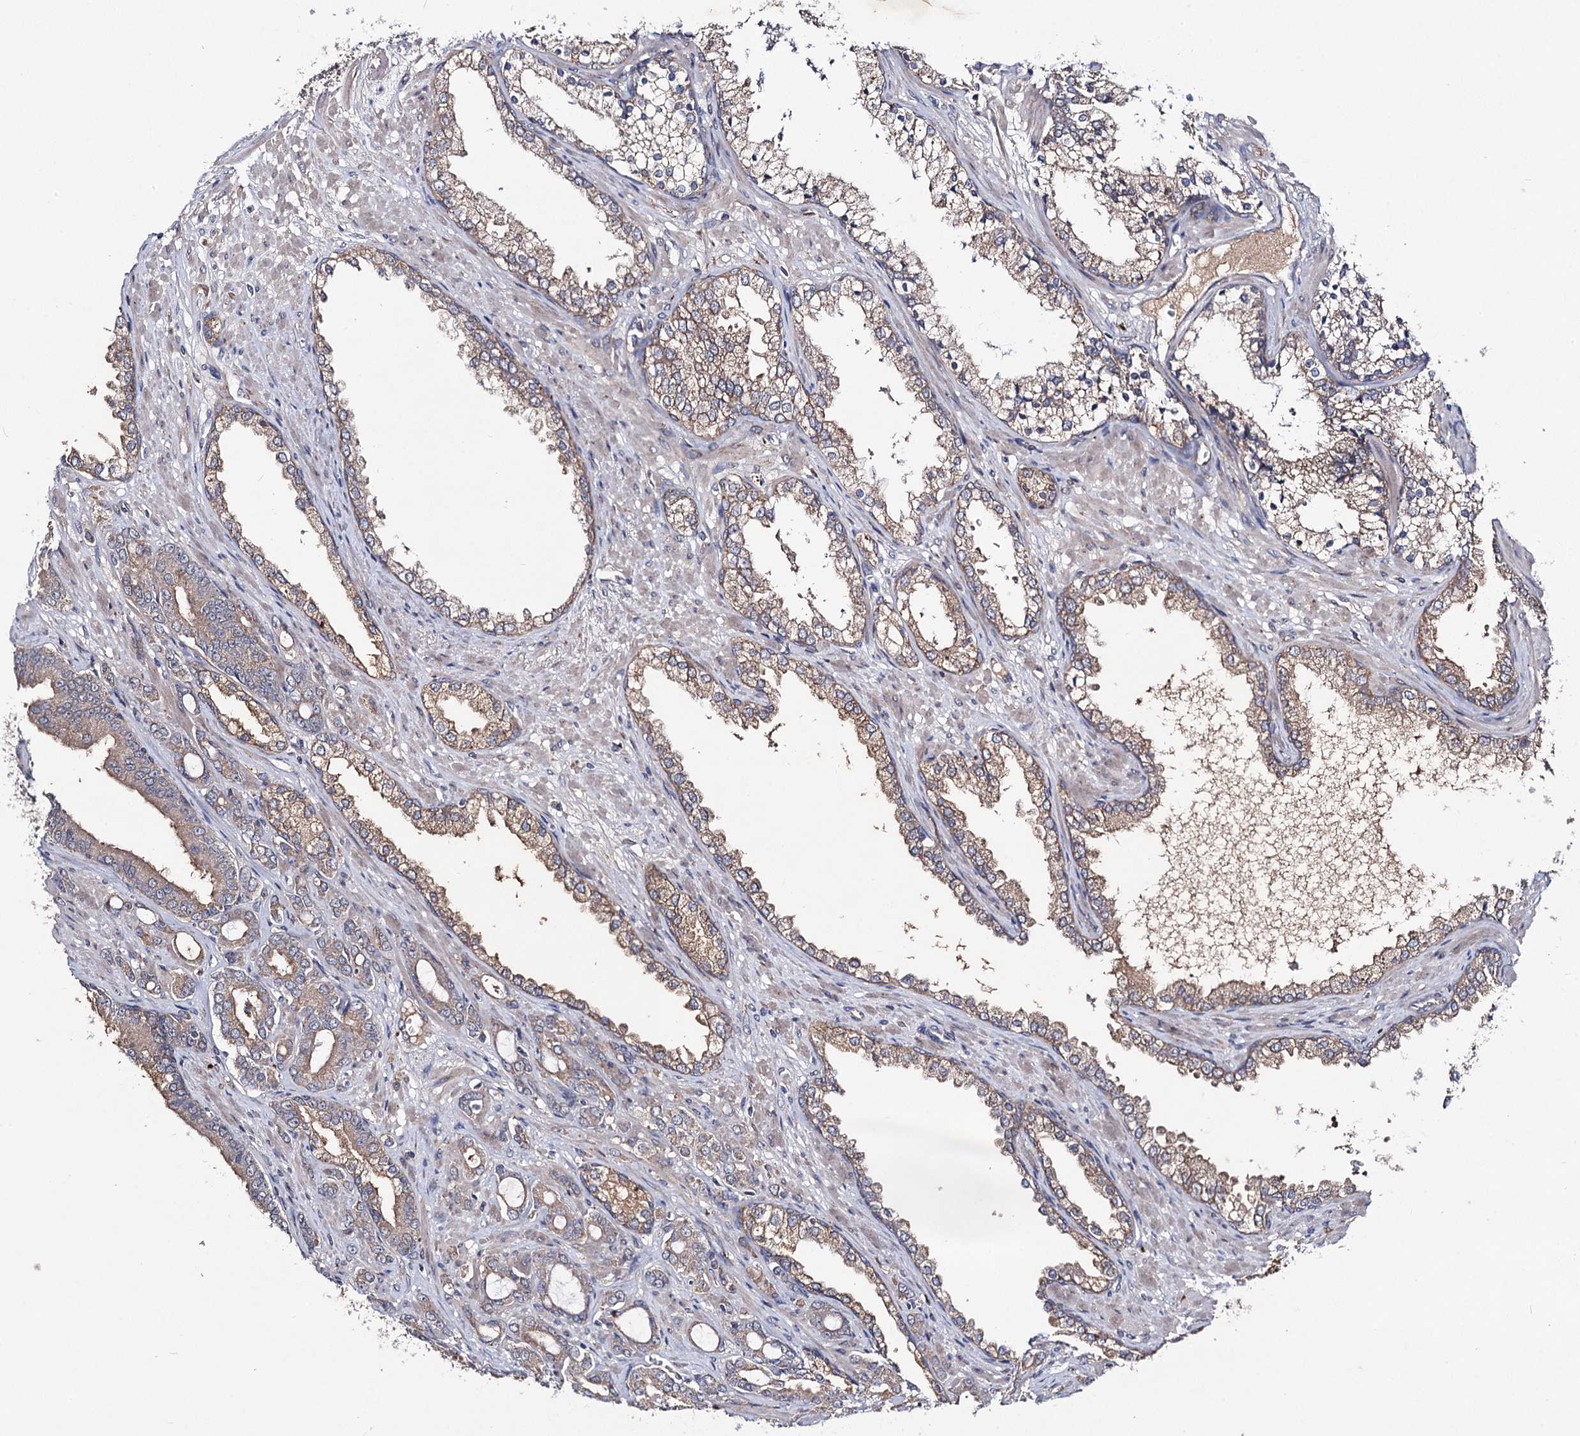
{"staining": {"intensity": "moderate", "quantity": ">75%", "location": "cytoplasmic/membranous"}, "tissue": "prostate cancer", "cell_type": "Tumor cells", "image_type": "cancer", "snomed": [{"axis": "morphology", "description": "Adenocarcinoma, High grade"}, {"axis": "topography", "description": "Prostate"}], "caption": "About >75% of tumor cells in prostate high-grade adenocarcinoma reveal moderate cytoplasmic/membranous protein expression as visualized by brown immunohistochemical staining.", "gene": "VPS37D", "patient": {"sex": "male", "age": 72}}